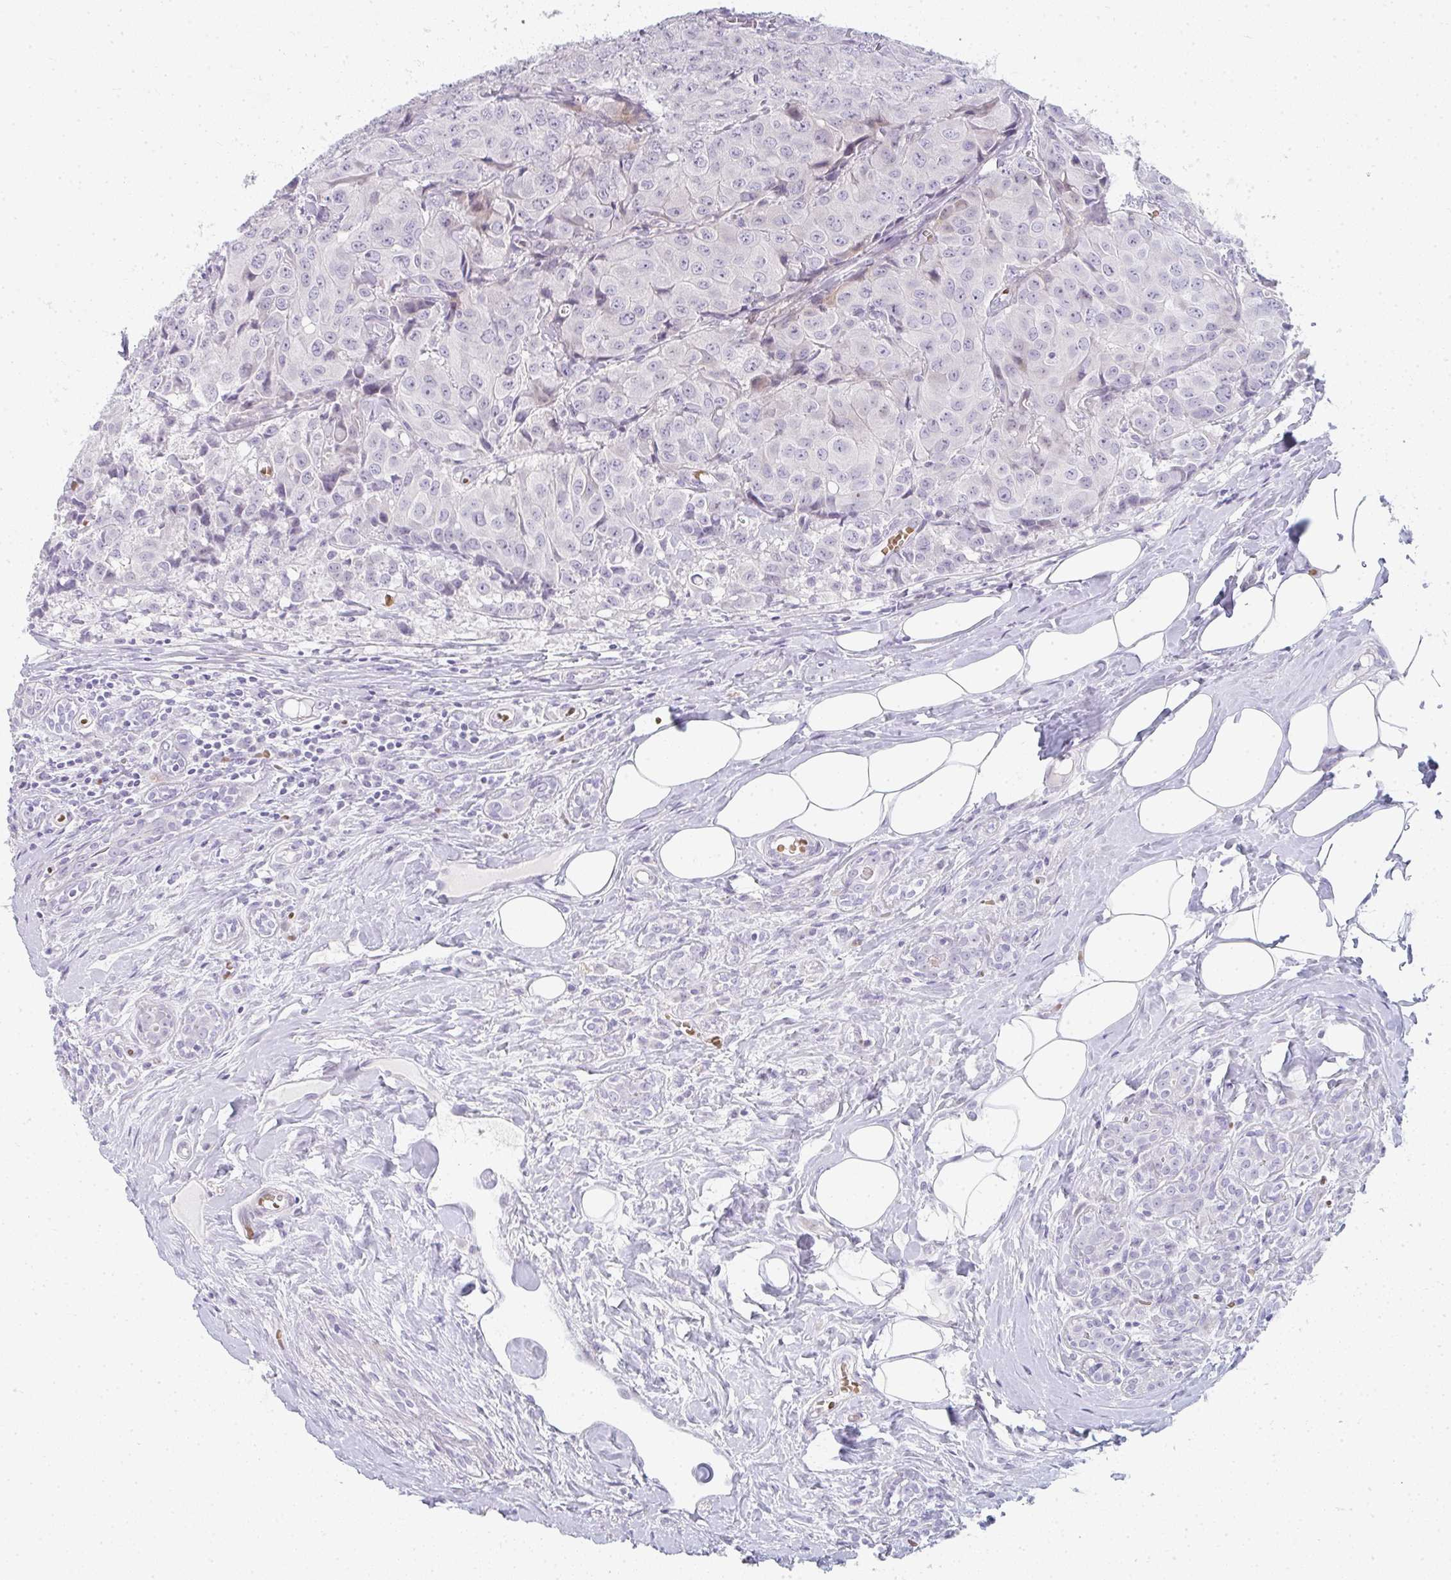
{"staining": {"intensity": "negative", "quantity": "none", "location": "none"}, "tissue": "breast cancer", "cell_type": "Tumor cells", "image_type": "cancer", "snomed": [{"axis": "morphology", "description": "Duct carcinoma"}, {"axis": "topography", "description": "Breast"}], "caption": "The photomicrograph shows no significant positivity in tumor cells of breast cancer (infiltrating ductal carcinoma).", "gene": "NEU2", "patient": {"sex": "female", "age": 43}}